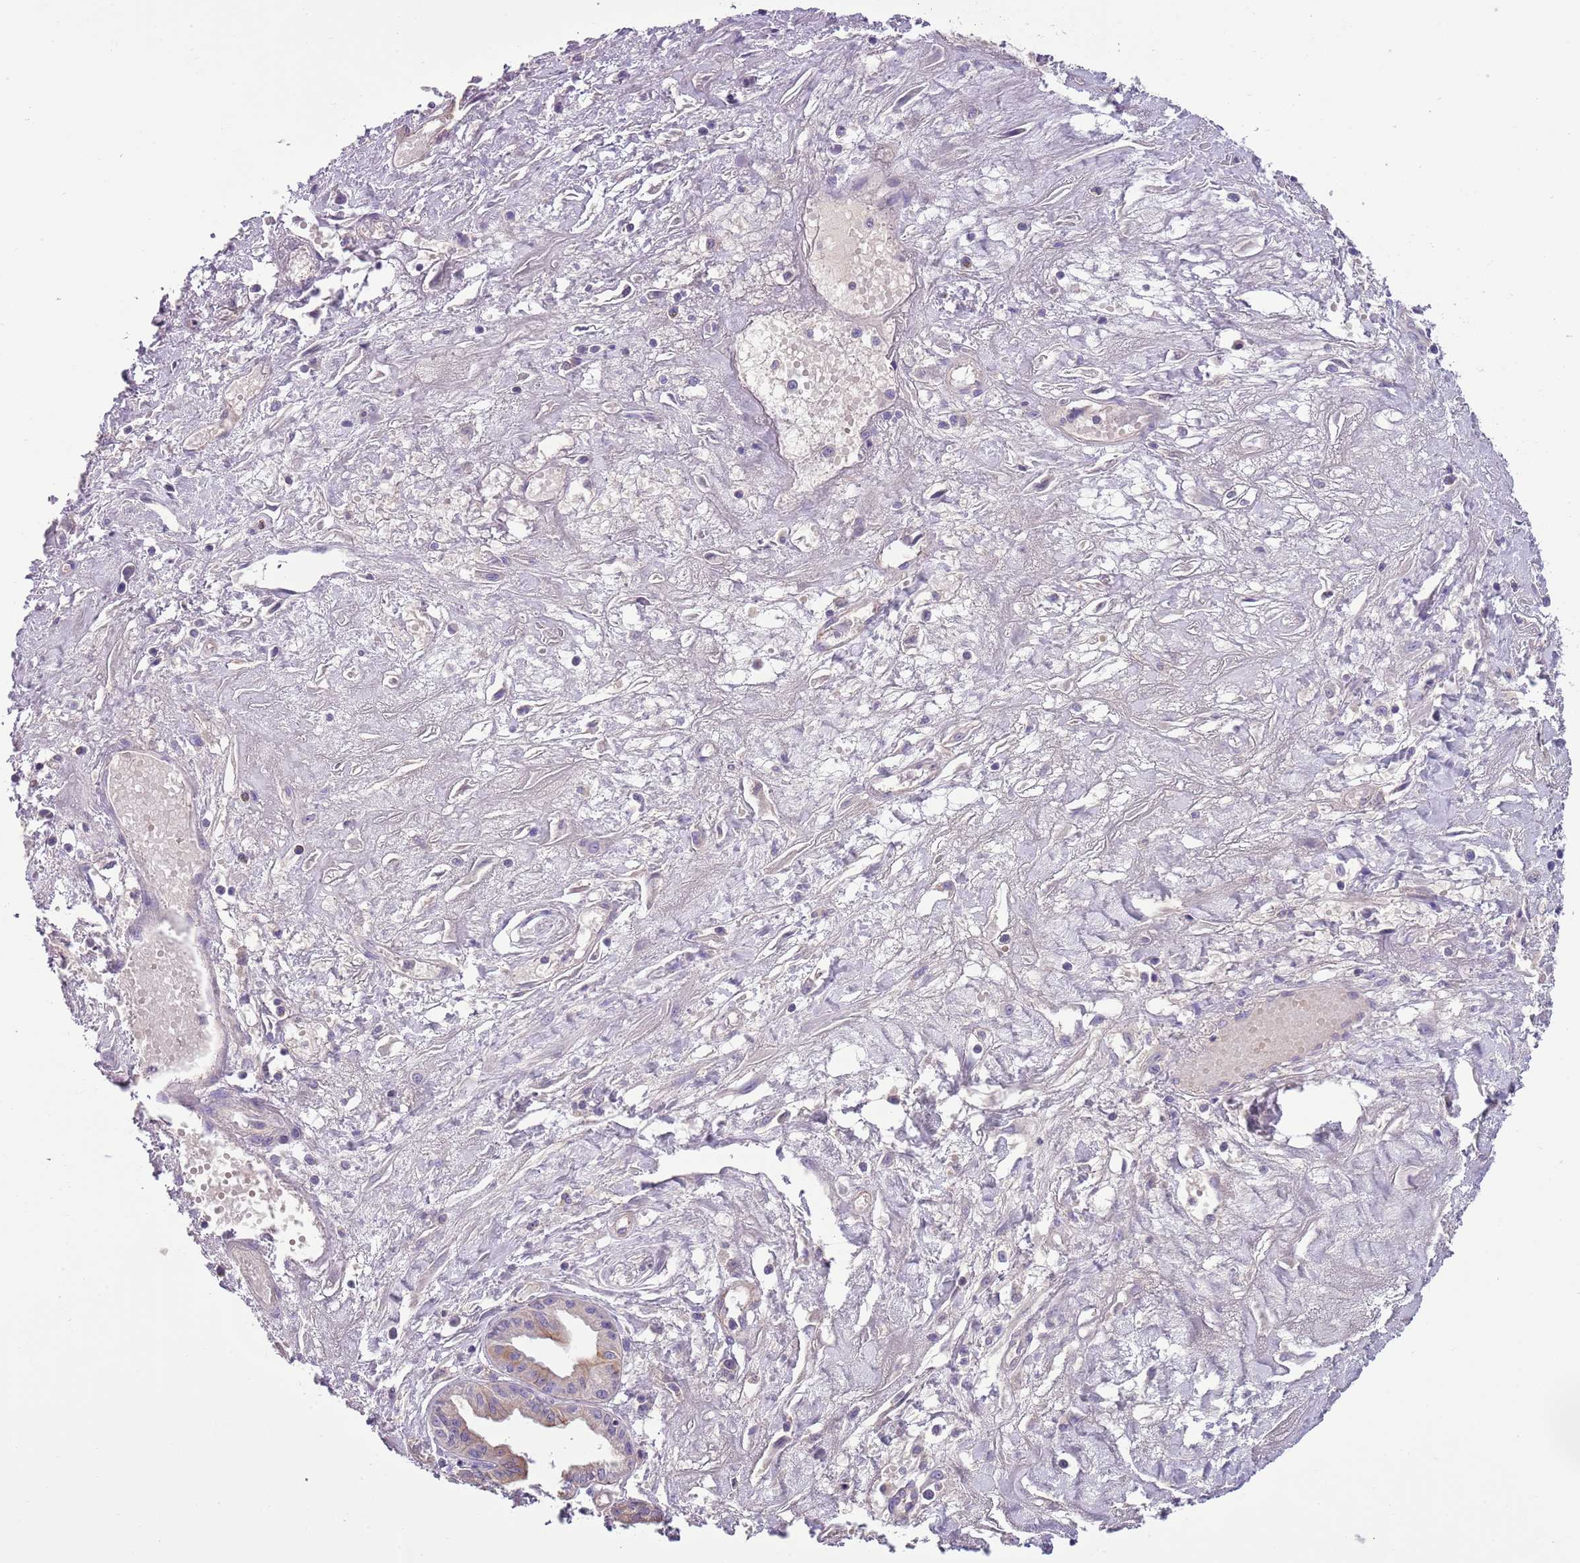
{"staining": {"intensity": "moderate", "quantity": "<25%", "location": "cytoplasmic/membranous"}, "tissue": "pancreatic cancer", "cell_type": "Tumor cells", "image_type": "cancer", "snomed": [{"axis": "morphology", "description": "Adenocarcinoma, NOS"}, {"axis": "topography", "description": "Pancreas"}], "caption": "IHC micrograph of neoplastic tissue: human pancreatic cancer stained using immunohistochemistry demonstrates low levels of moderate protein expression localized specifically in the cytoplasmic/membranous of tumor cells, appearing as a cytoplasmic/membranous brown color.", "gene": "HES3", "patient": {"sex": "female", "age": 50}}